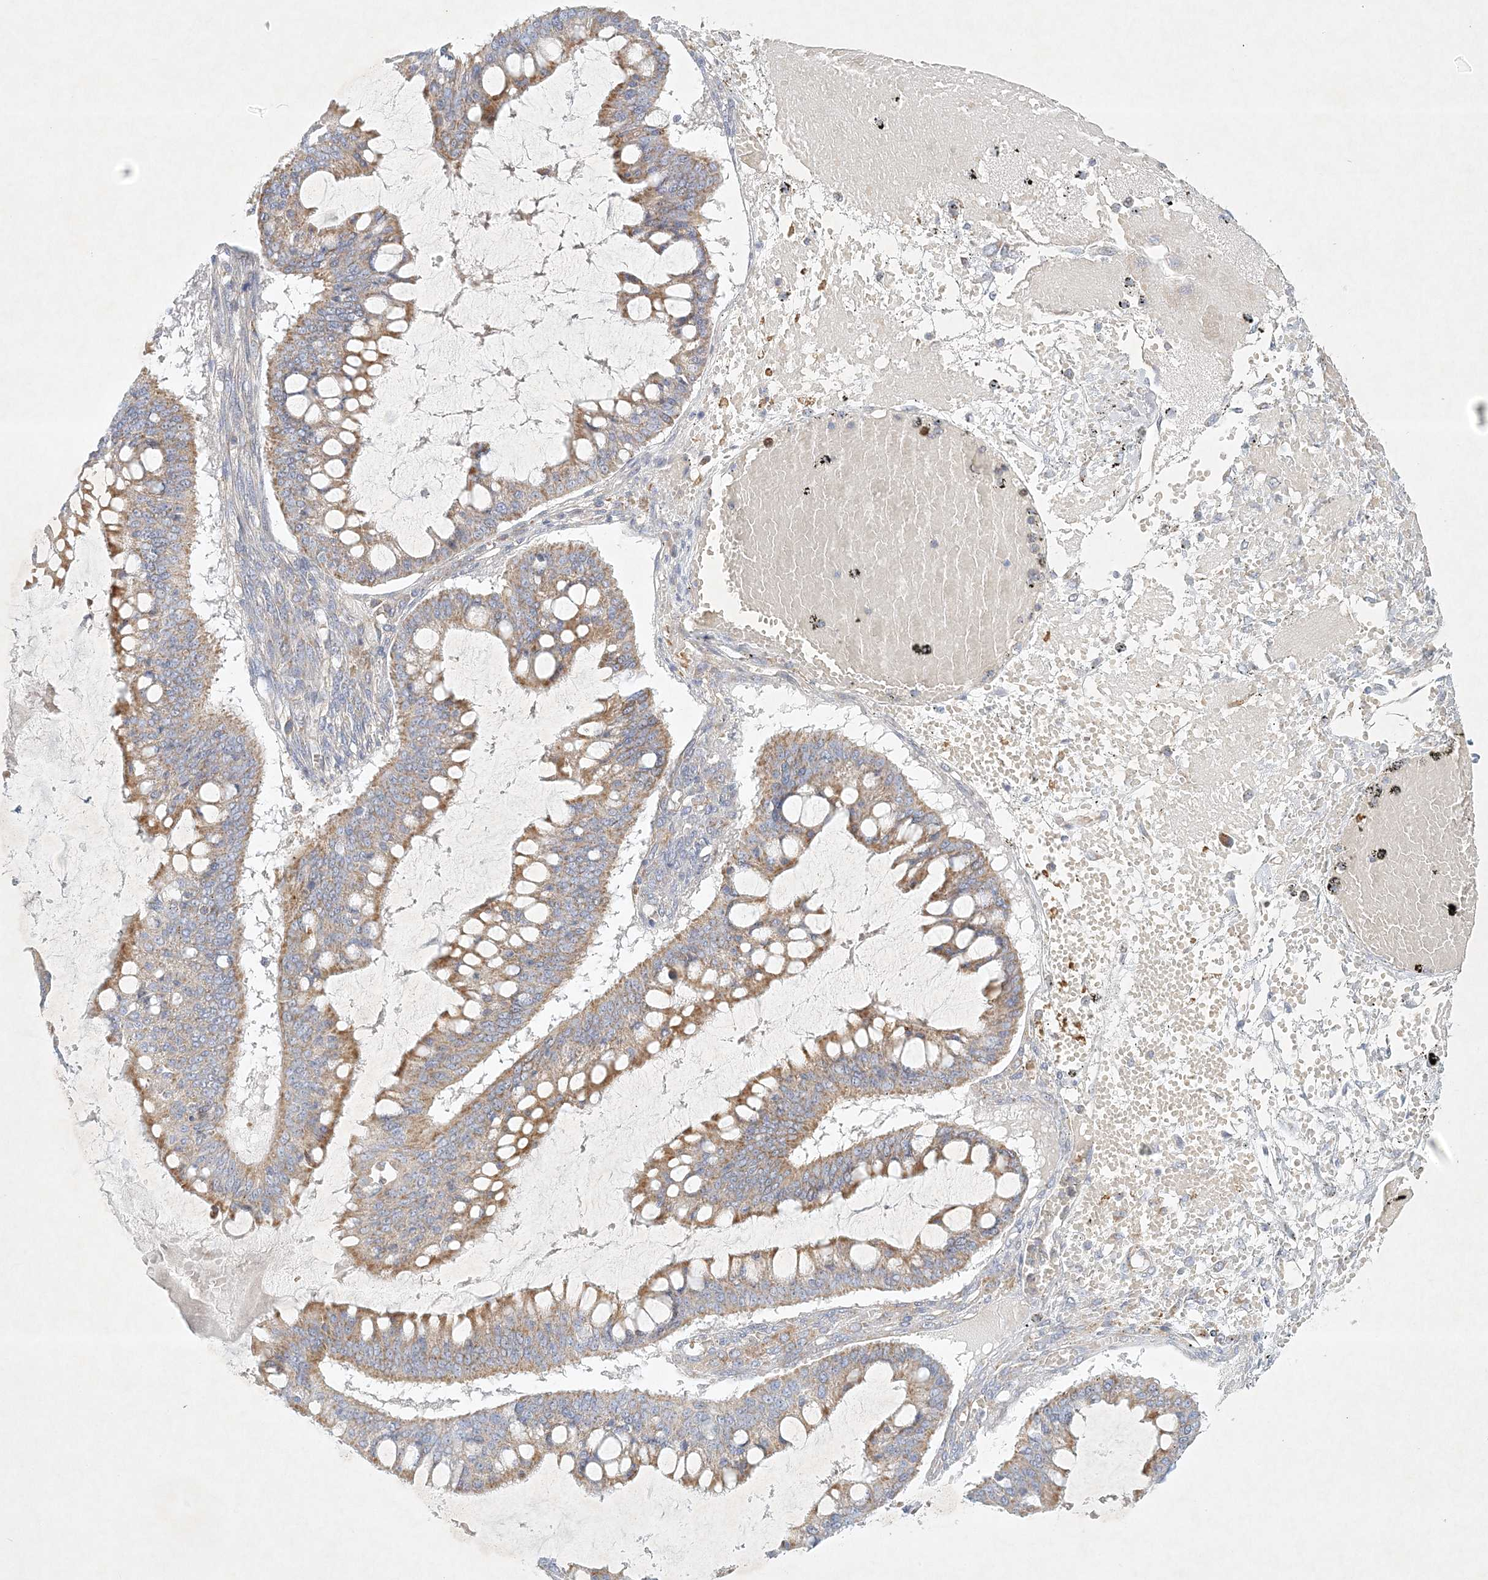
{"staining": {"intensity": "moderate", "quantity": ">75%", "location": "cytoplasmic/membranous"}, "tissue": "ovarian cancer", "cell_type": "Tumor cells", "image_type": "cancer", "snomed": [{"axis": "morphology", "description": "Cystadenocarcinoma, mucinous, NOS"}, {"axis": "topography", "description": "Ovary"}], "caption": "The immunohistochemical stain shows moderate cytoplasmic/membranous positivity in tumor cells of ovarian cancer tissue. Using DAB (brown) and hematoxylin (blue) stains, captured at high magnification using brightfield microscopy.", "gene": "STK11IP", "patient": {"sex": "female", "age": 73}}